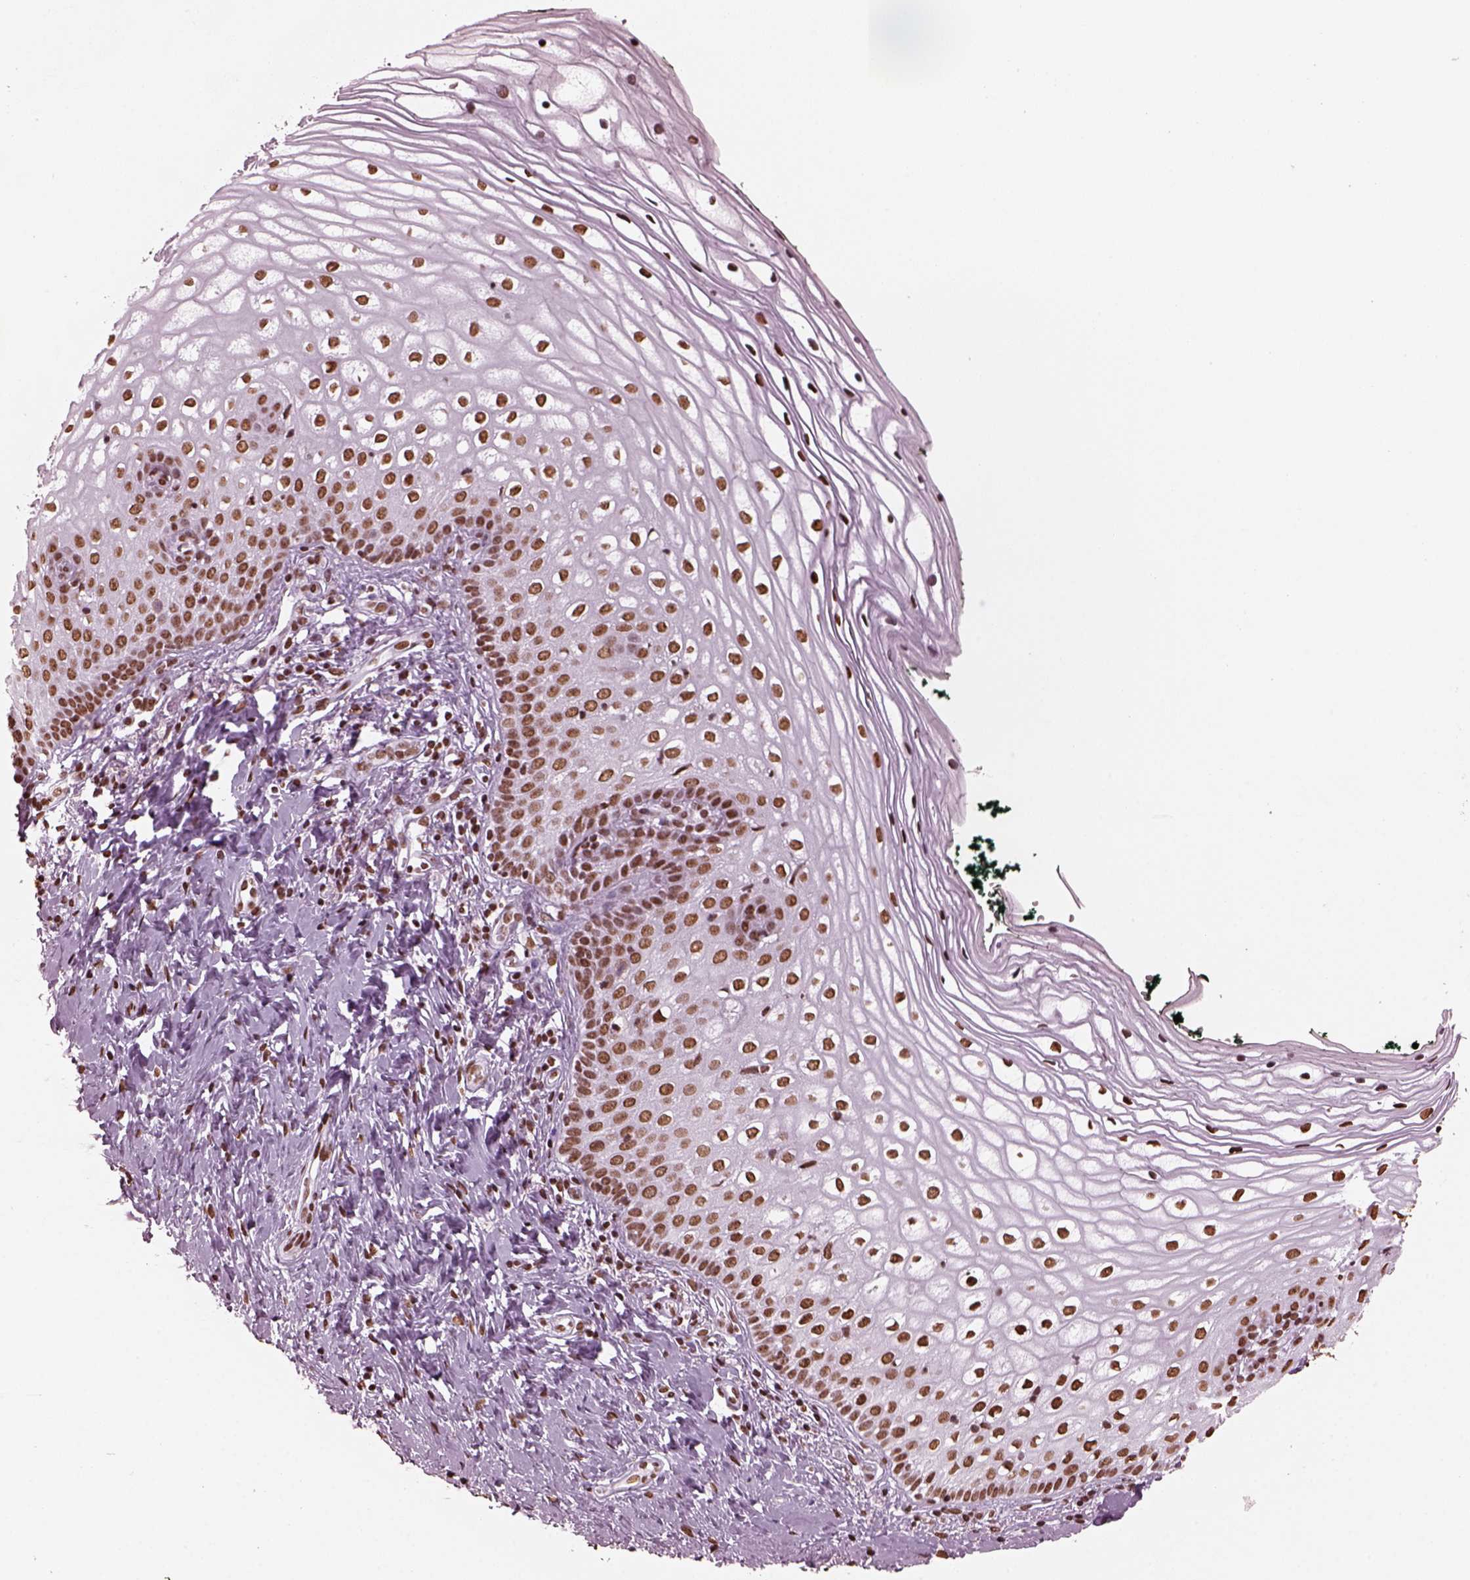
{"staining": {"intensity": "moderate", "quantity": ">75%", "location": "nuclear"}, "tissue": "vagina", "cell_type": "Squamous epithelial cells", "image_type": "normal", "snomed": [{"axis": "morphology", "description": "Normal tissue, NOS"}, {"axis": "topography", "description": "Vagina"}], "caption": "A high-resolution image shows immunohistochemistry (IHC) staining of normal vagina, which demonstrates moderate nuclear positivity in approximately >75% of squamous epithelial cells. (DAB (3,3'-diaminobenzidine) IHC with brightfield microscopy, high magnification).", "gene": "CBFA2T3", "patient": {"sex": "female", "age": 47}}